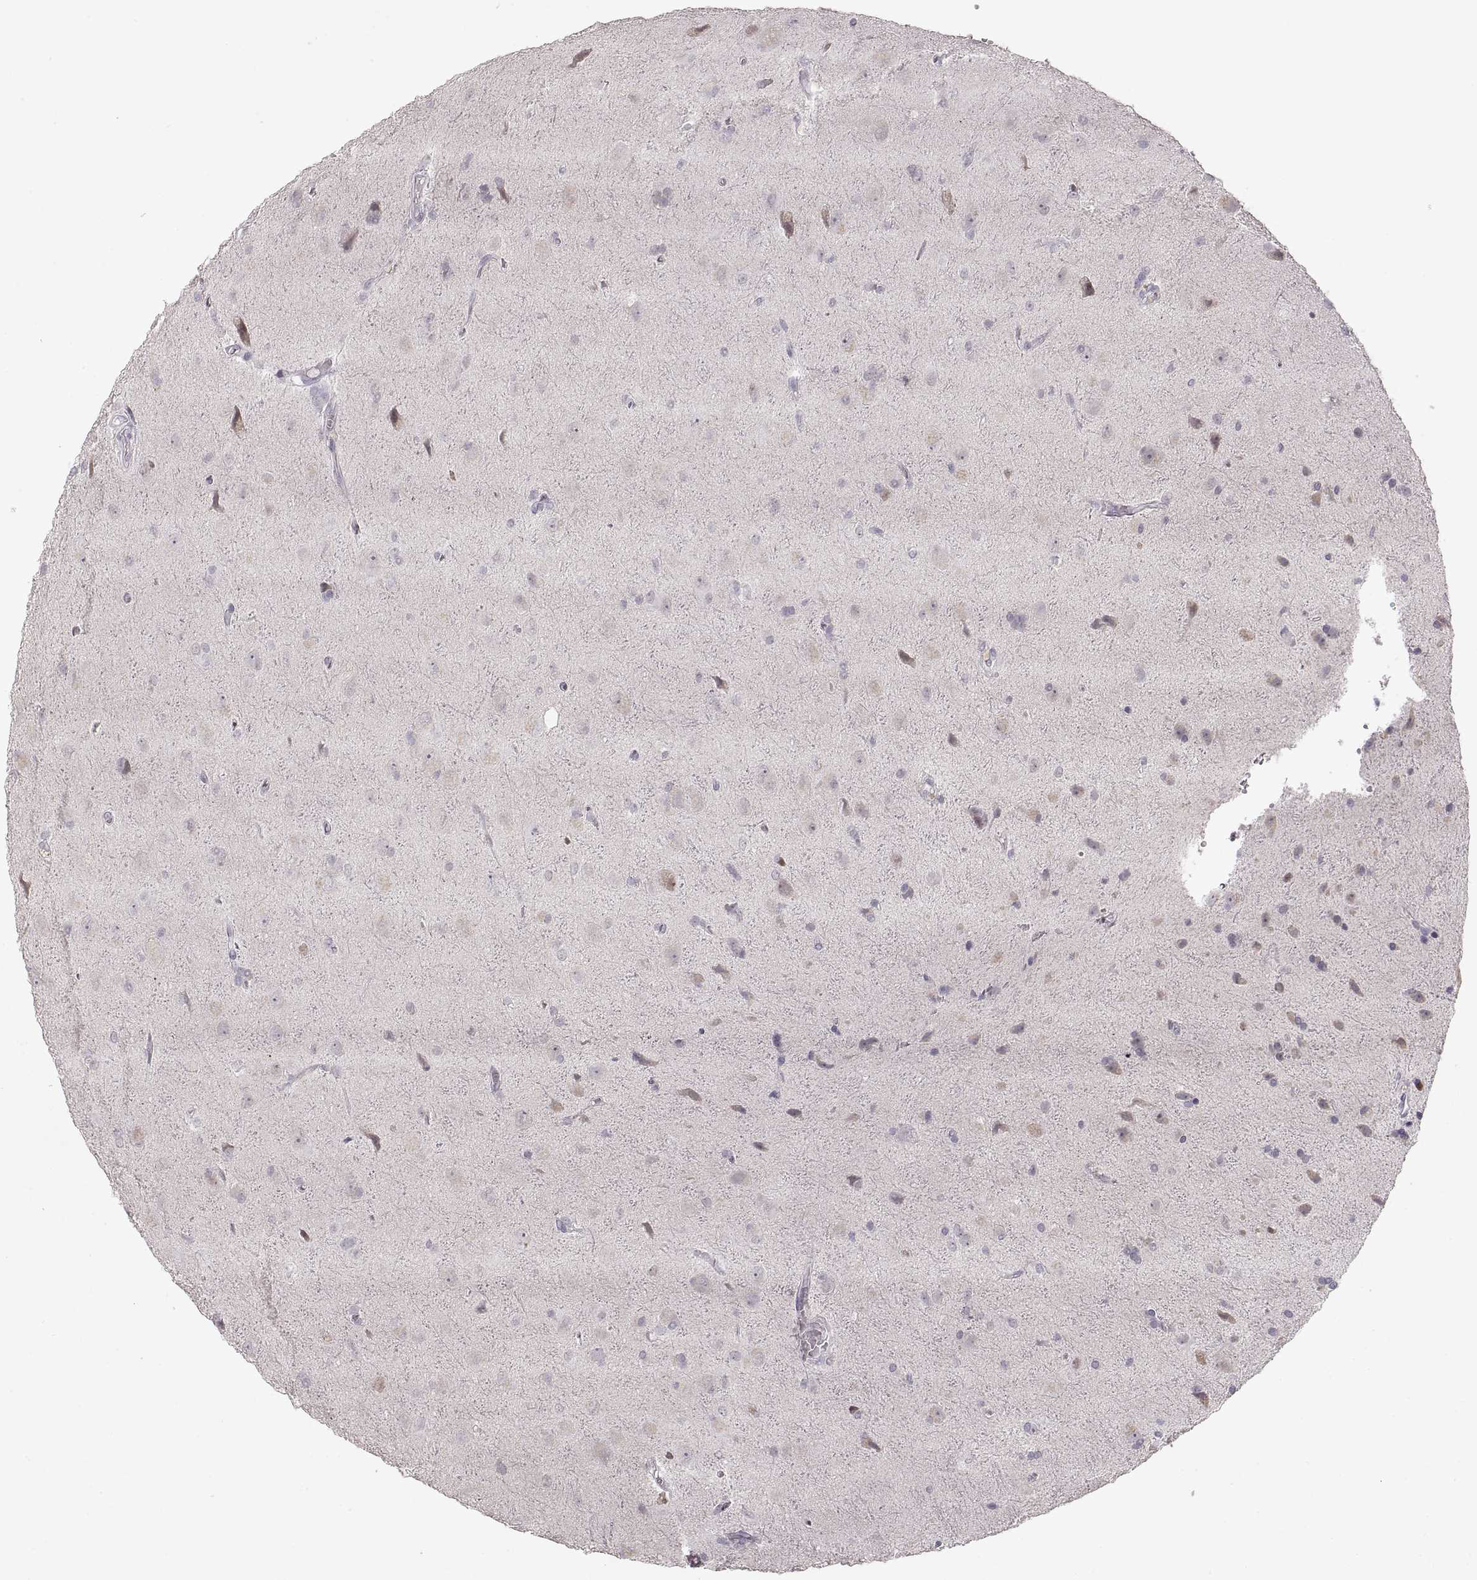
{"staining": {"intensity": "negative", "quantity": "none", "location": "none"}, "tissue": "glioma", "cell_type": "Tumor cells", "image_type": "cancer", "snomed": [{"axis": "morphology", "description": "Glioma, malignant, Low grade"}, {"axis": "topography", "description": "Brain"}], "caption": "IHC of malignant glioma (low-grade) shows no staining in tumor cells.", "gene": "PCSK2", "patient": {"sex": "male", "age": 58}}